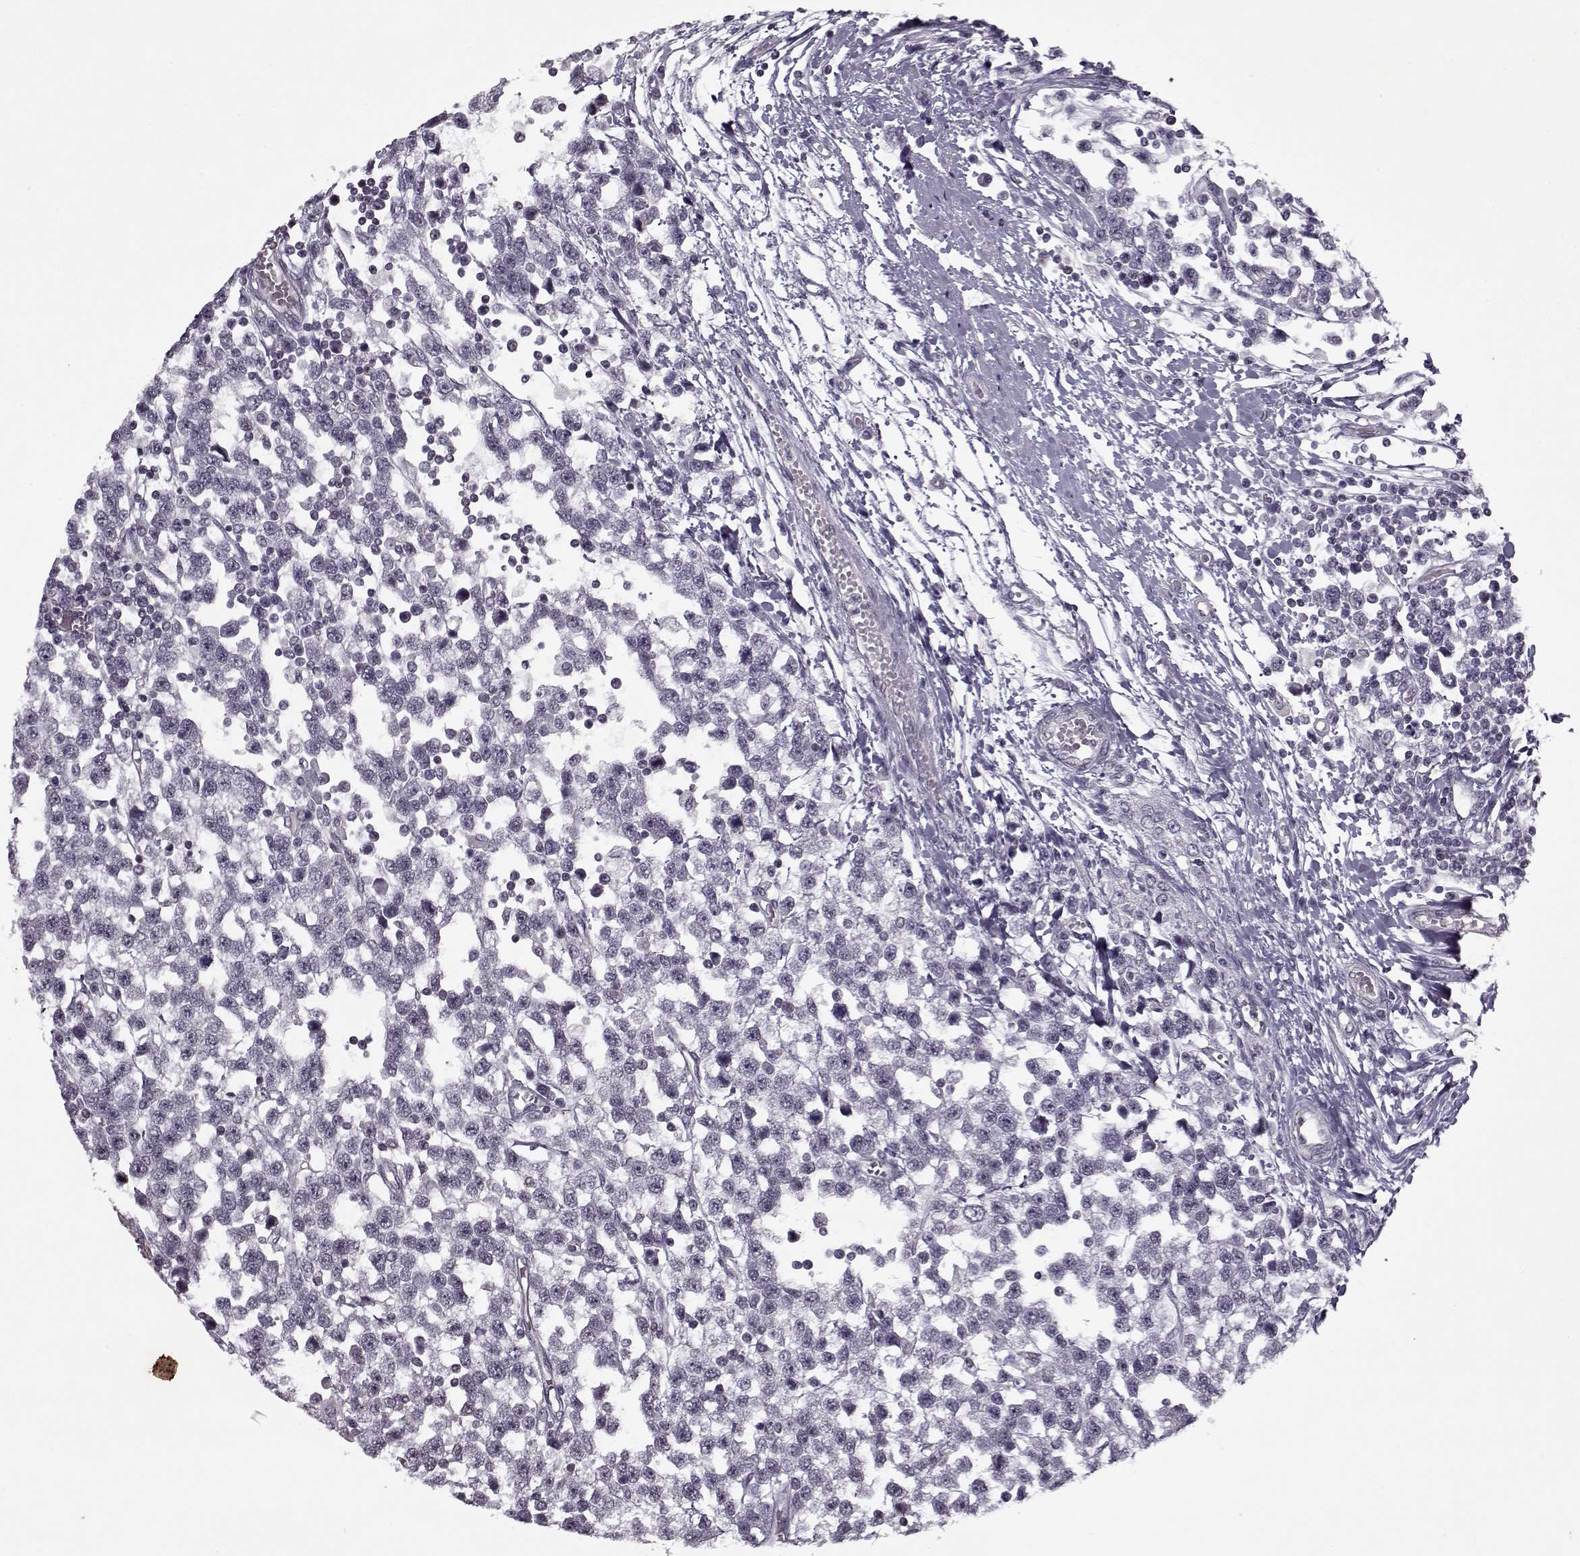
{"staining": {"intensity": "negative", "quantity": "none", "location": "none"}, "tissue": "testis cancer", "cell_type": "Tumor cells", "image_type": "cancer", "snomed": [{"axis": "morphology", "description": "Seminoma, NOS"}, {"axis": "topography", "description": "Testis"}], "caption": "The micrograph reveals no significant positivity in tumor cells of testis seminoma. Brightfield microscopy of immunohistochemistry (IHC) stained with DAB (3,3'-diaminobenzidine) (brown) and hematoxylin (blue), captured at high magnification.", "gene": "KRT9", "patient": {"sex": "male", "age": 34}}